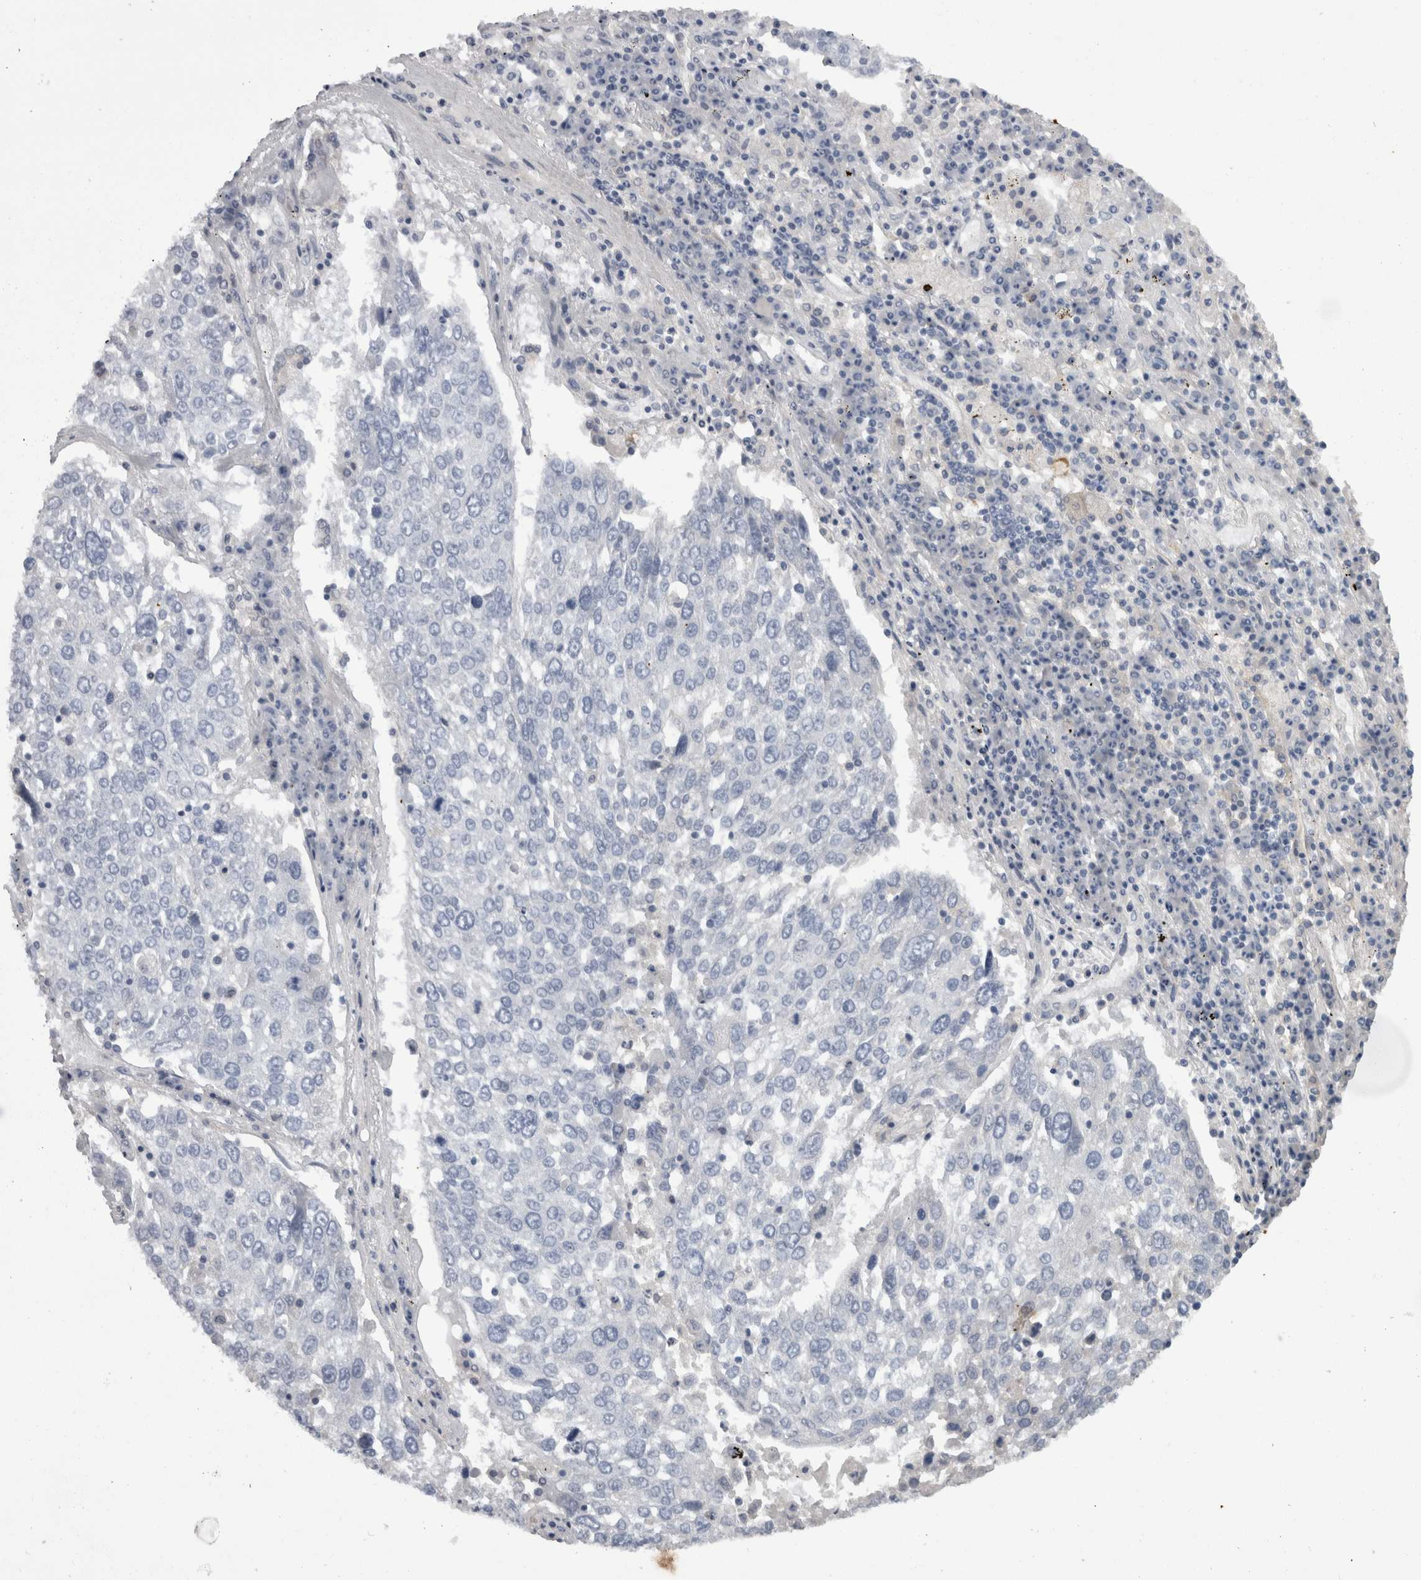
{"staining": {"intensity": "negative", "quantity": "none", "location": "none"}, "tissue": "lung cancer", "cell_type": "Tumor cells", "image_type": "cancer", "snomed": [{"axis": "morphology", "description": "Squamous cell carcinoma, NOS"}, {"axis": "topography", "description": "Lung"}], "caption": "Micrograph shows no protein staining in tumor cells of squamous cell carcinoma (lung) tissue.", "gene": "CAMK2D", "patient": {"sex": "male", "age": 65}}